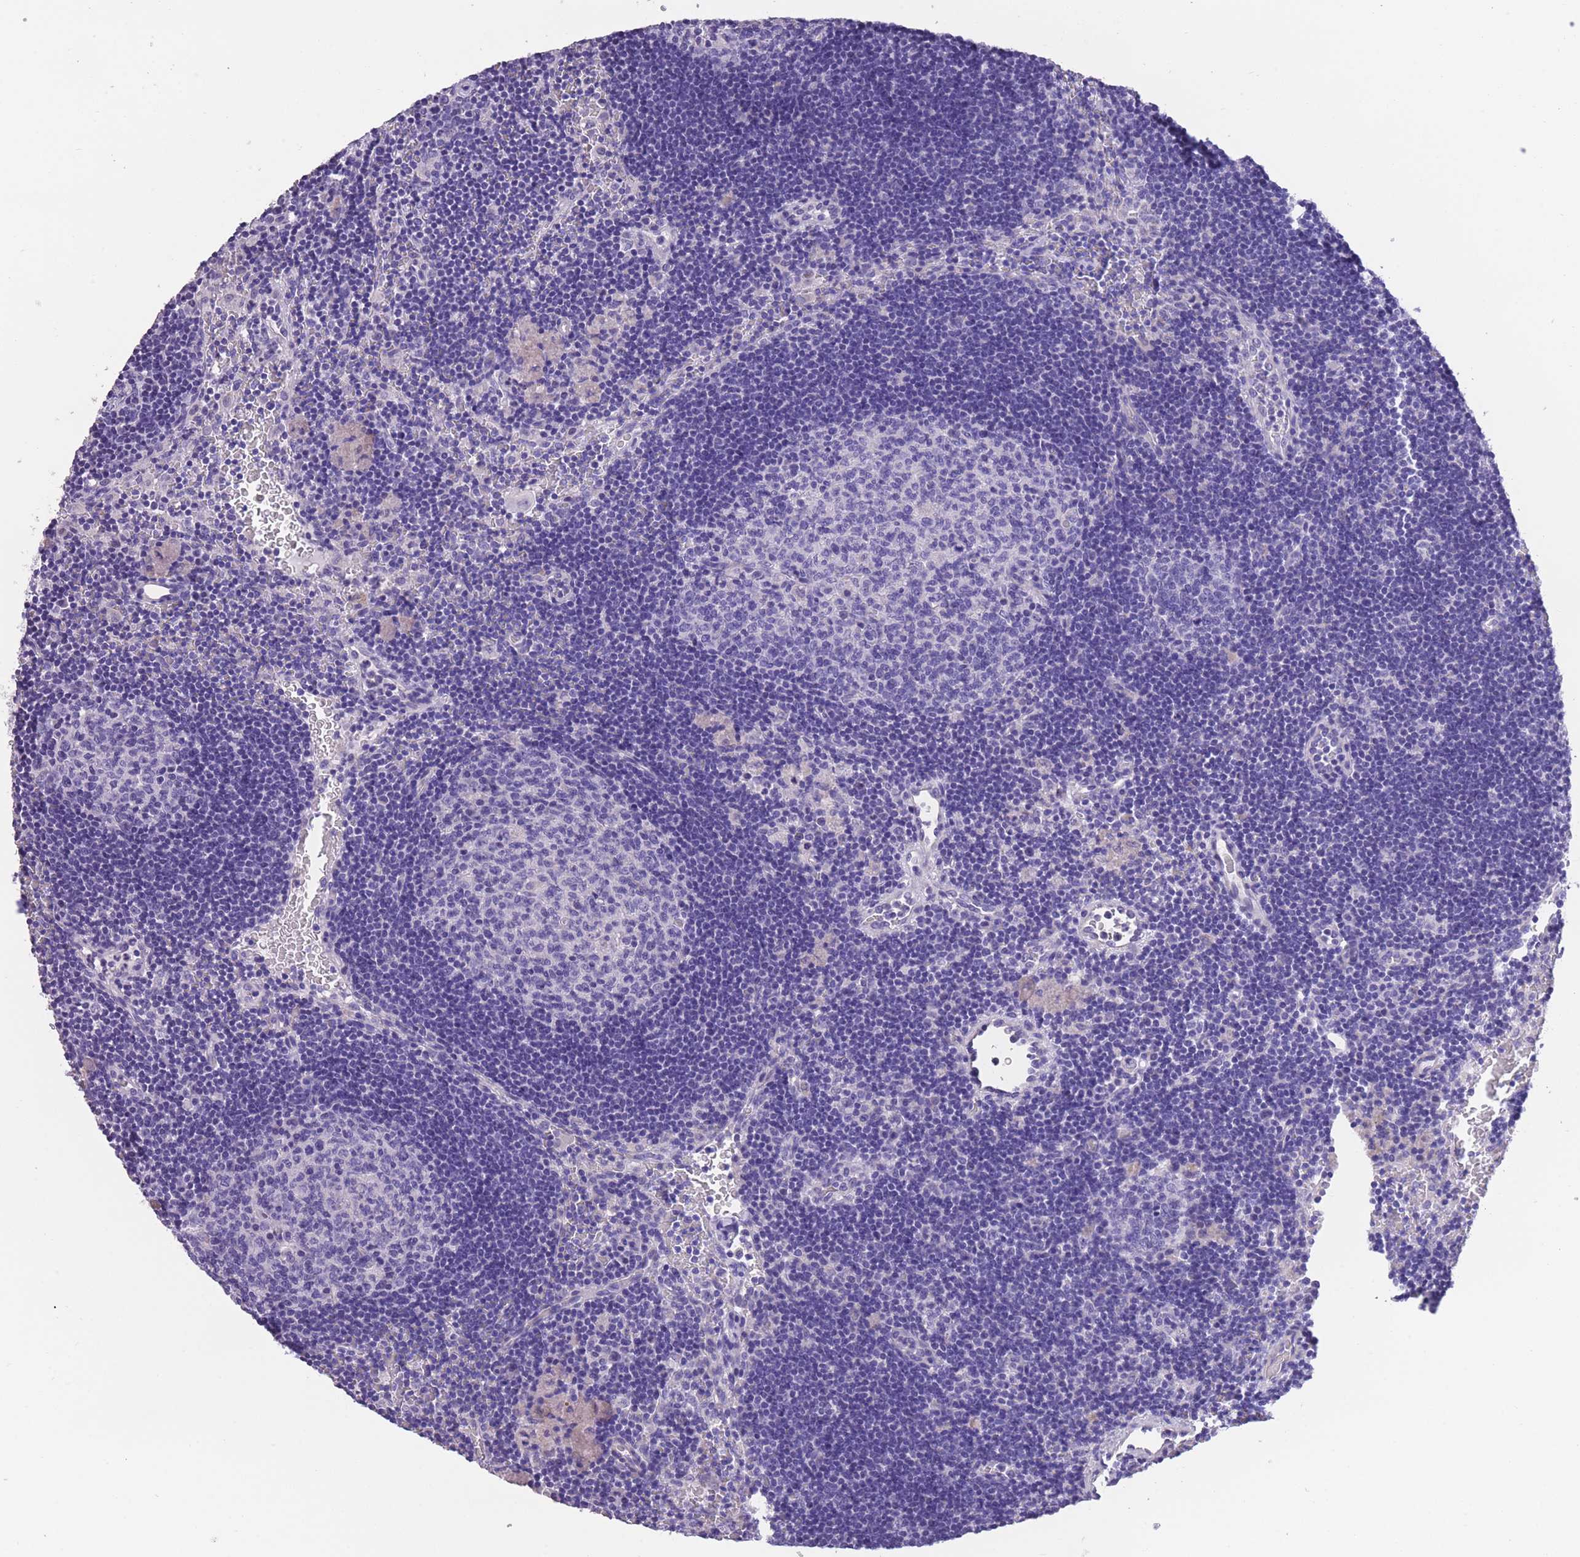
{"staining": {"intensity": "negative", "quantity": "none", "location": "none"}, "tissue": "lymph node", "cell_type": "Germinal center cells", "image_type": "normal", "snomed": [{"axis": "morphology", "description": "Normal tissue, NOS"}, {"axis": "topography", "description": "Lymph node"}], "caption": "An immunohistochemistry (IHC) micrograph of normal lymph node is shown. There is no staining in germinal center cells of lymph node.", "gene": "RAI2", "patient": {"sex": "male", "age": 62}}